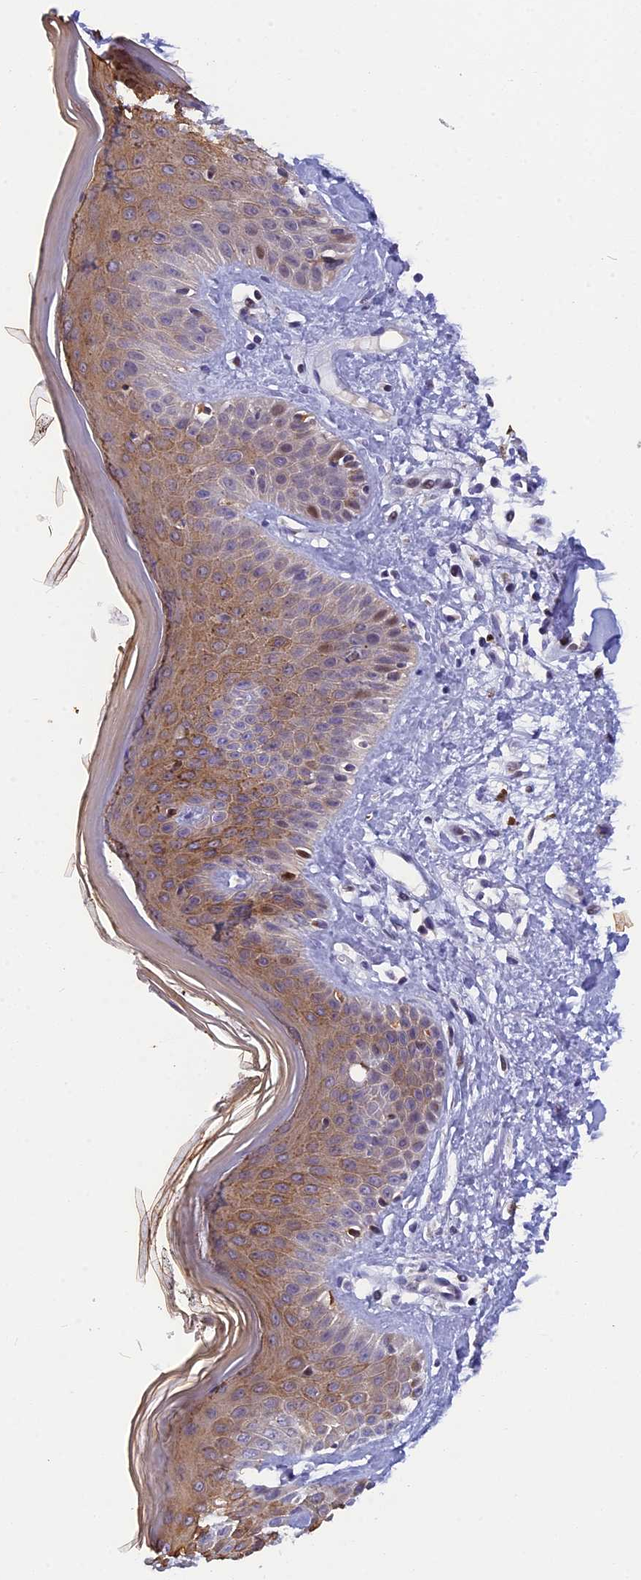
{"staining": {"intensity": "negative", "quantity": "none", "location": "none"}, "tissue": "skin", "cell_type": "Fibroblasts", "image_type": "normal", "snomed": [{"axis": "morphology", "description": "Normal tissue, NOS"}, {"axis": "topography", "description": "Skin"}], "caption": "High power microscopy photomicrograph of an immunohistochemistry photomicrograph of benign skin, revealing no significant positivity in fibroblasts. (IHC, brightfield microscopy, high magnification).", "gene": "ANKRD34B", "patient": {"sex": "female", "age": 64}}